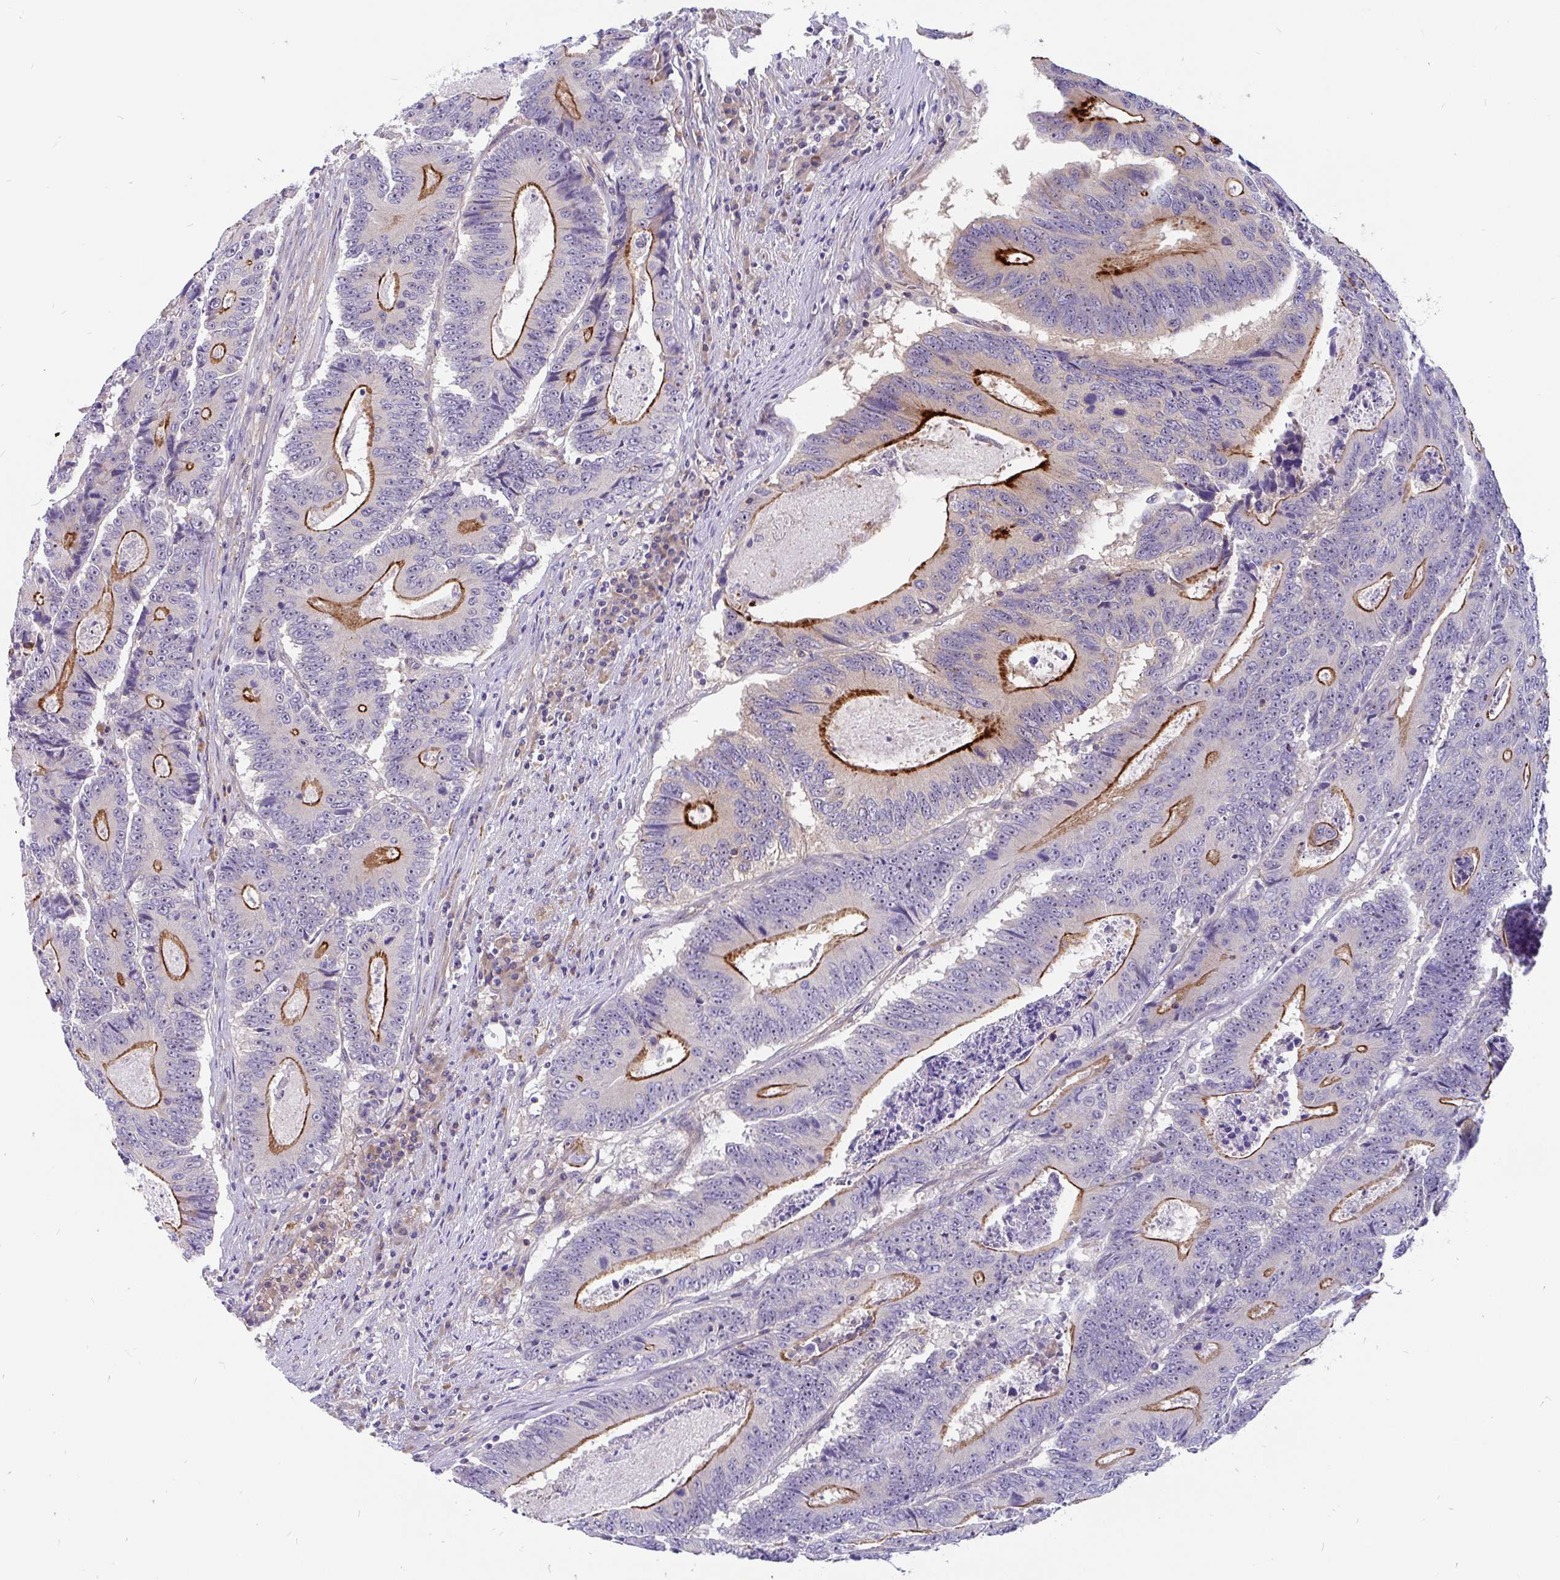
{"staining": {"intensity": "strong", "quantity": "25%-75%", "location": "cytoplasmic/membranous"}, "tissue": "colorectal cancer", "cell_type": "Tumor cells", "image_type": "cancer", "snomed": [{"axis": "morphology", "description": "Adenocarcinoma, NOS"}, {"axis": "topography", "description": "Colon"}], "caption": "Immunohistochemical staining of colorectal cancer reveals high levels of strong cytoplasmic/membranous positivity in about 25%-75% of tumor cells. Ihc stains the protein of interest in brown and the nuclei are stained blue.", "gene": "LRRC26", "patient": {"sex": "male", "age": 83}}